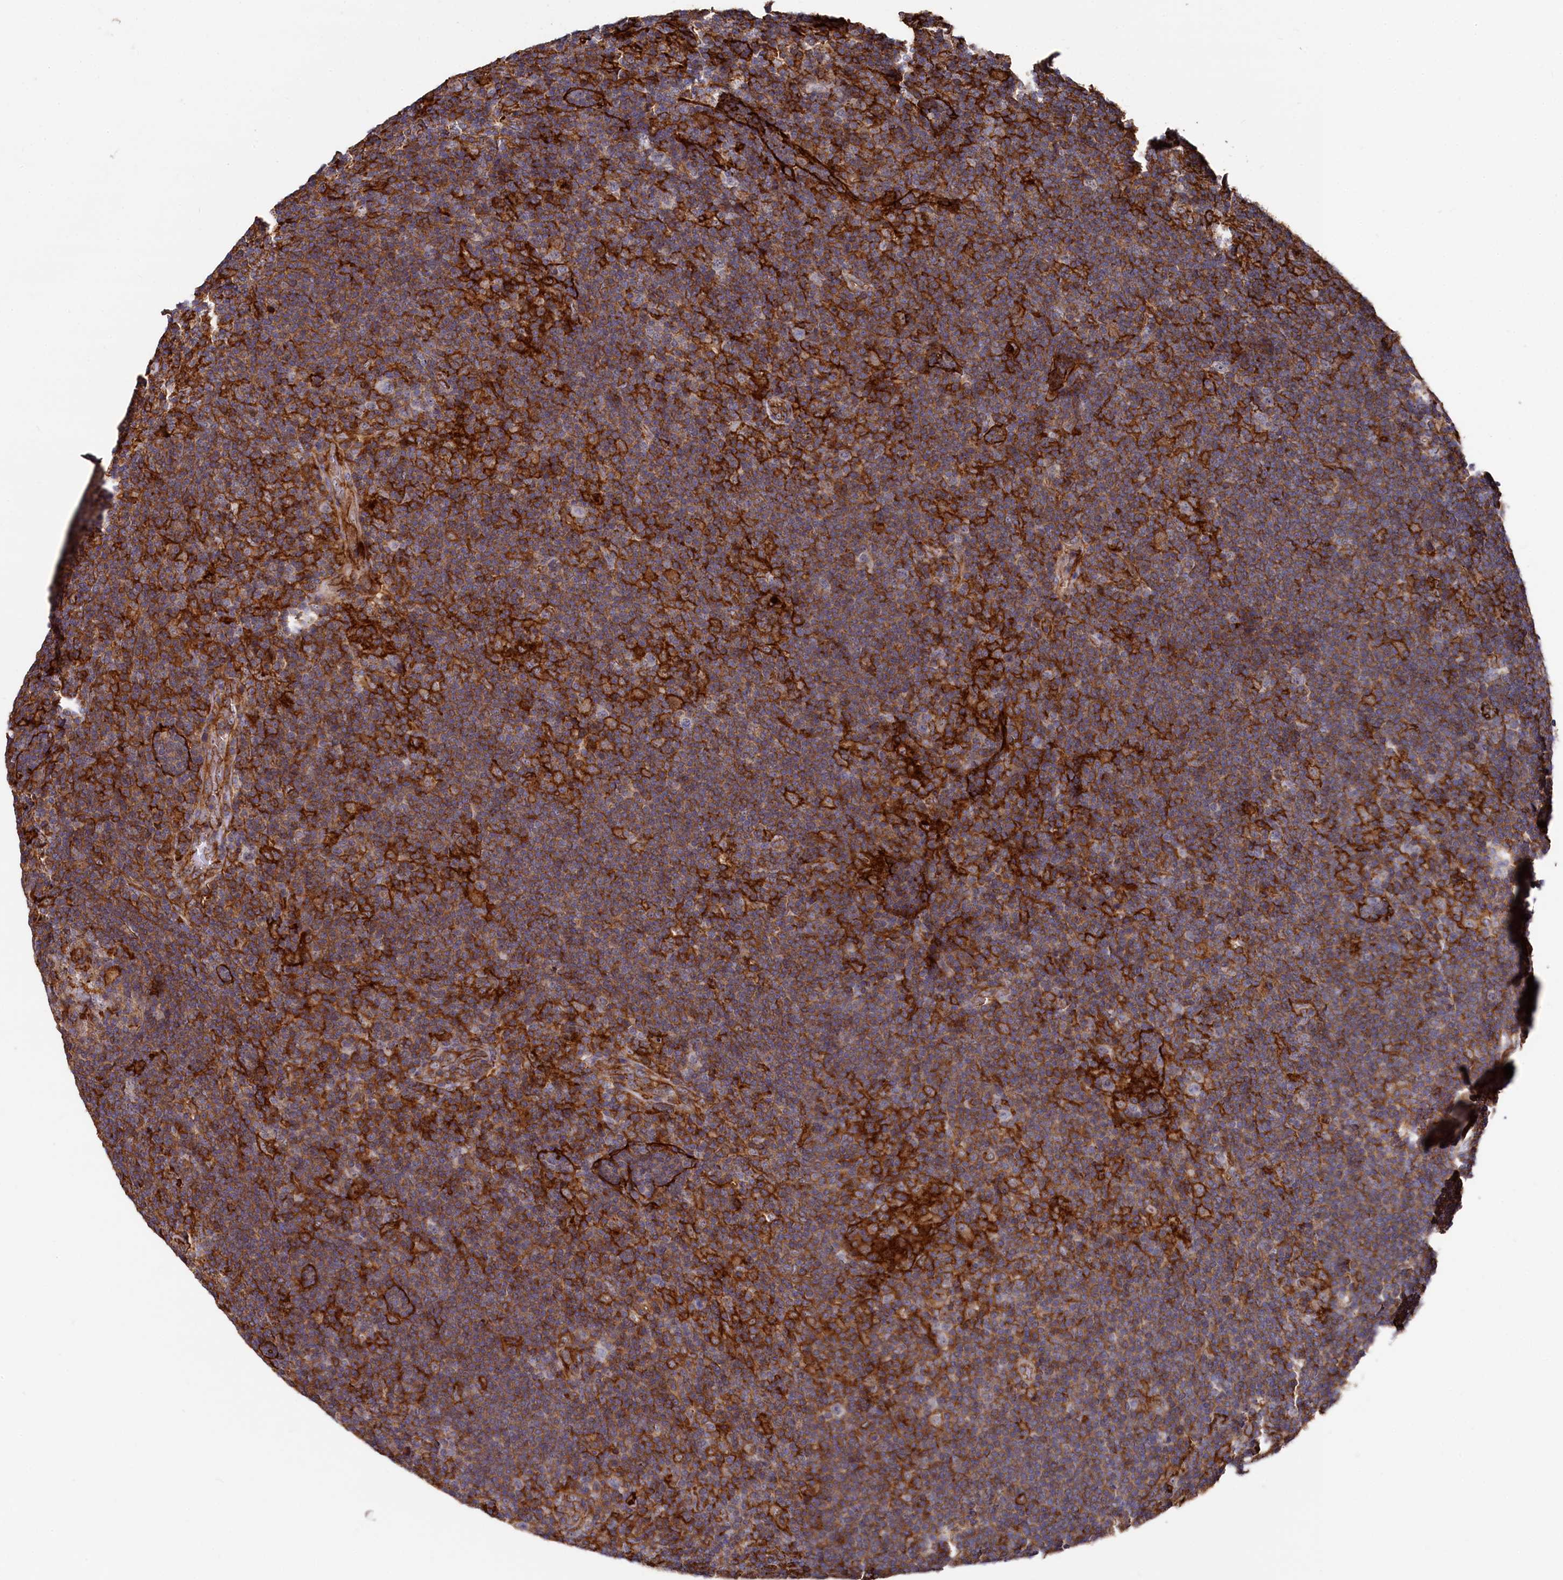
{"staining": {"intensity": "negative", "quantity": "none", "location": "none"}, "tissue": "lymphoma", "cell_type": "Tumor cells", "image_type": "cancer", "snomed": [{"axis": "morphology", "description": "Hodgkin's disease, NOS"}, {"axis": "topography", "description": "Lymph node"}], "caption": "Protein analysis of lymphoma exhibits no significant staining in tumor cells.", "gene": "PLEKHO2", "patient": {"sex": "female", "age": 57}}